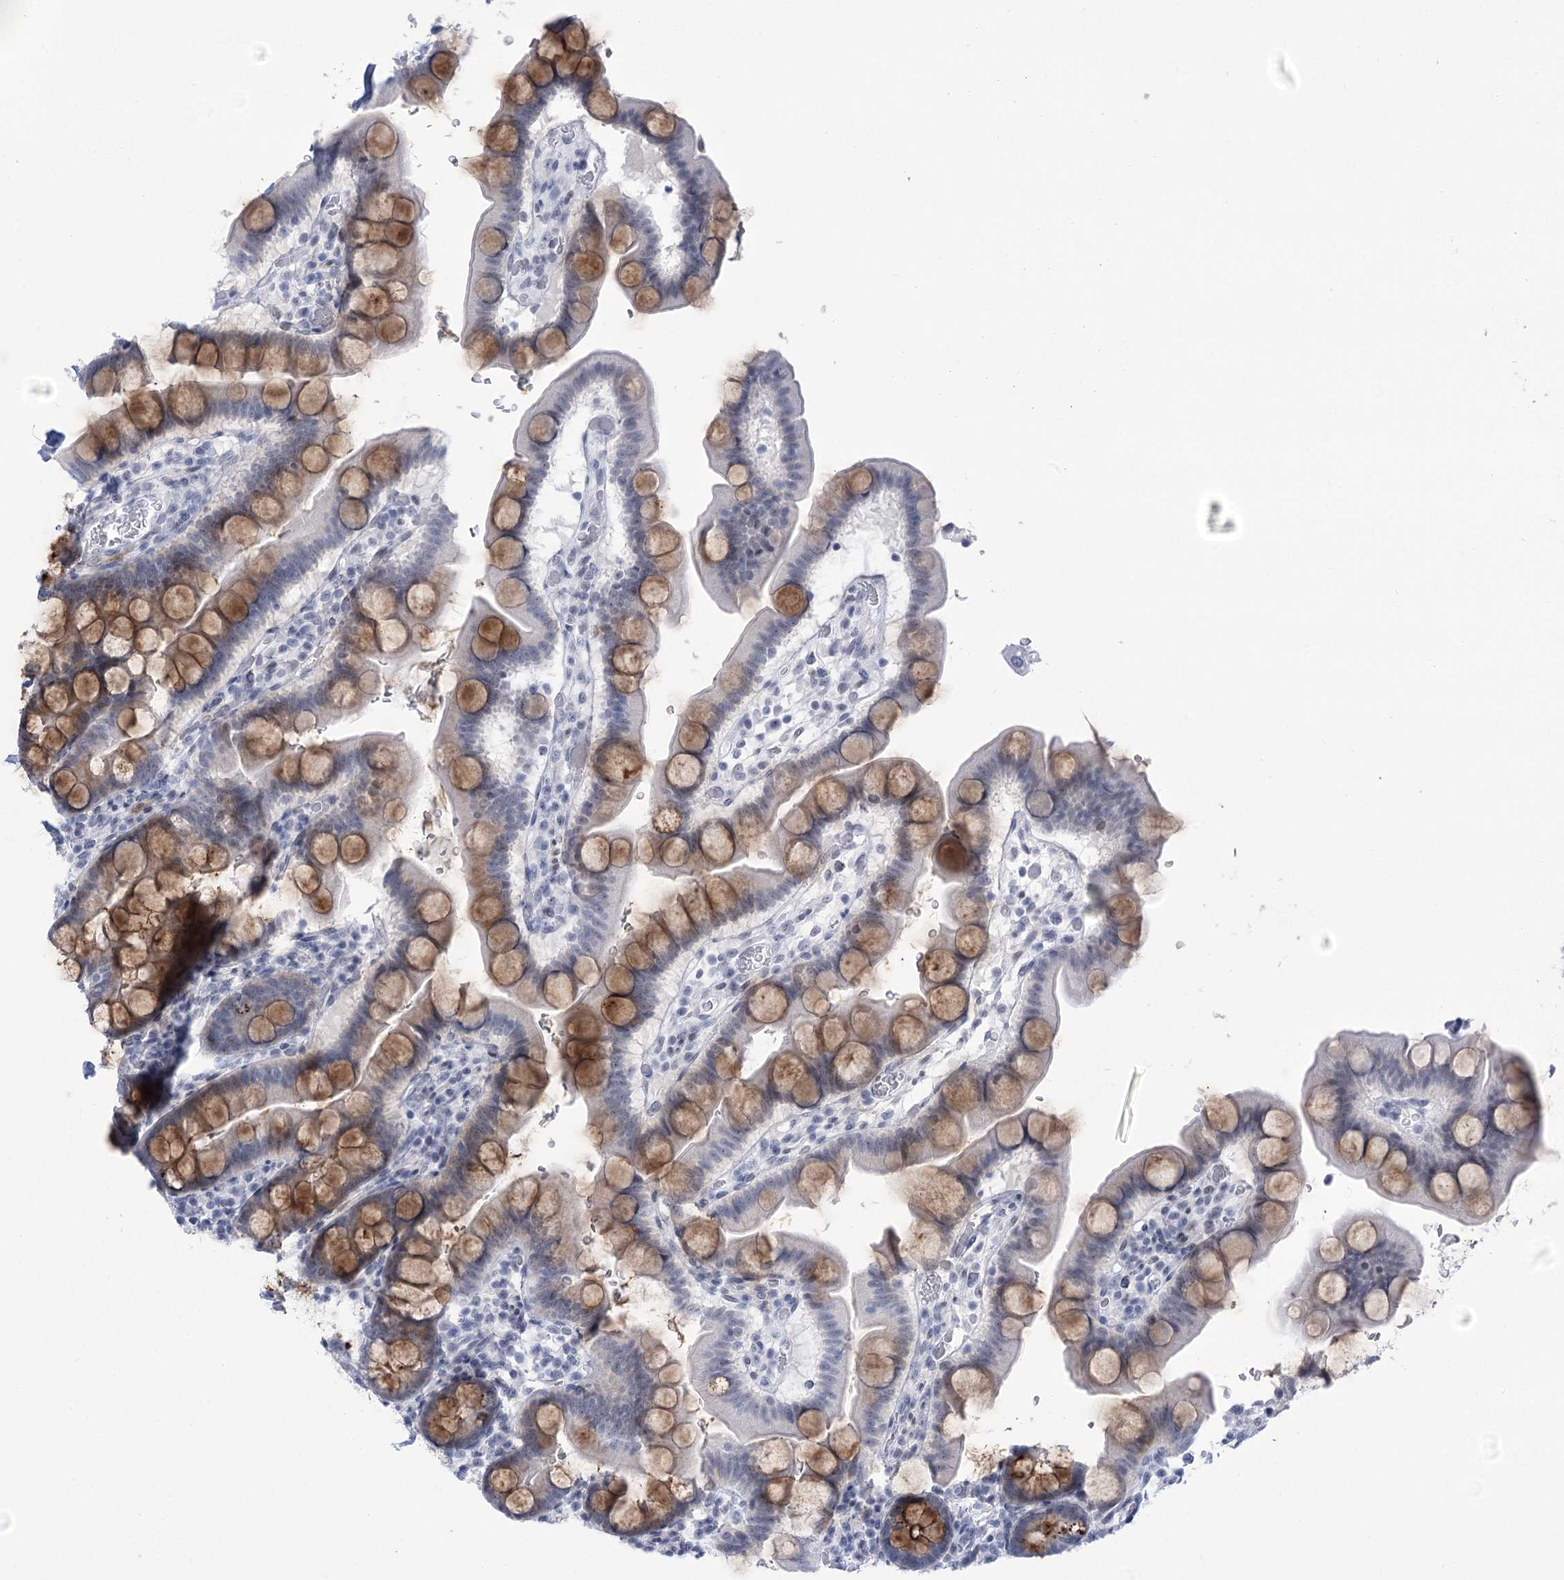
{"staining": {"intensity": "moderate", "quantity": "25%-75%", "location": "cytoplasmic/membranous"}, "tissue": "small intestine", "cell_type": "Glandular cells", "image_type": "normal", "snomed": [{"axis": "morphology", "description": "Normal tissue, NOS"}, {"axis": "topography", "description": "Stomach, upper"}, {"axis": "topography", "description": "Stomach, lower"}, {"axis": "topography", "description": "Small intestine"}], "caption": "Immunohistochemical staining of normal small intestine reveals medium levels of moderate cytoplasmic/membranous staining in approximately 25%-75% of glandular cells. The protein is stained brown, and the nuclei are stained in blue (DAB (3,3'-diaminobenzidine) IHC with brightfield microscopy, high magnification).", "gene": "HORMAD1", "patient": {"sex": "male", "age": 68}}